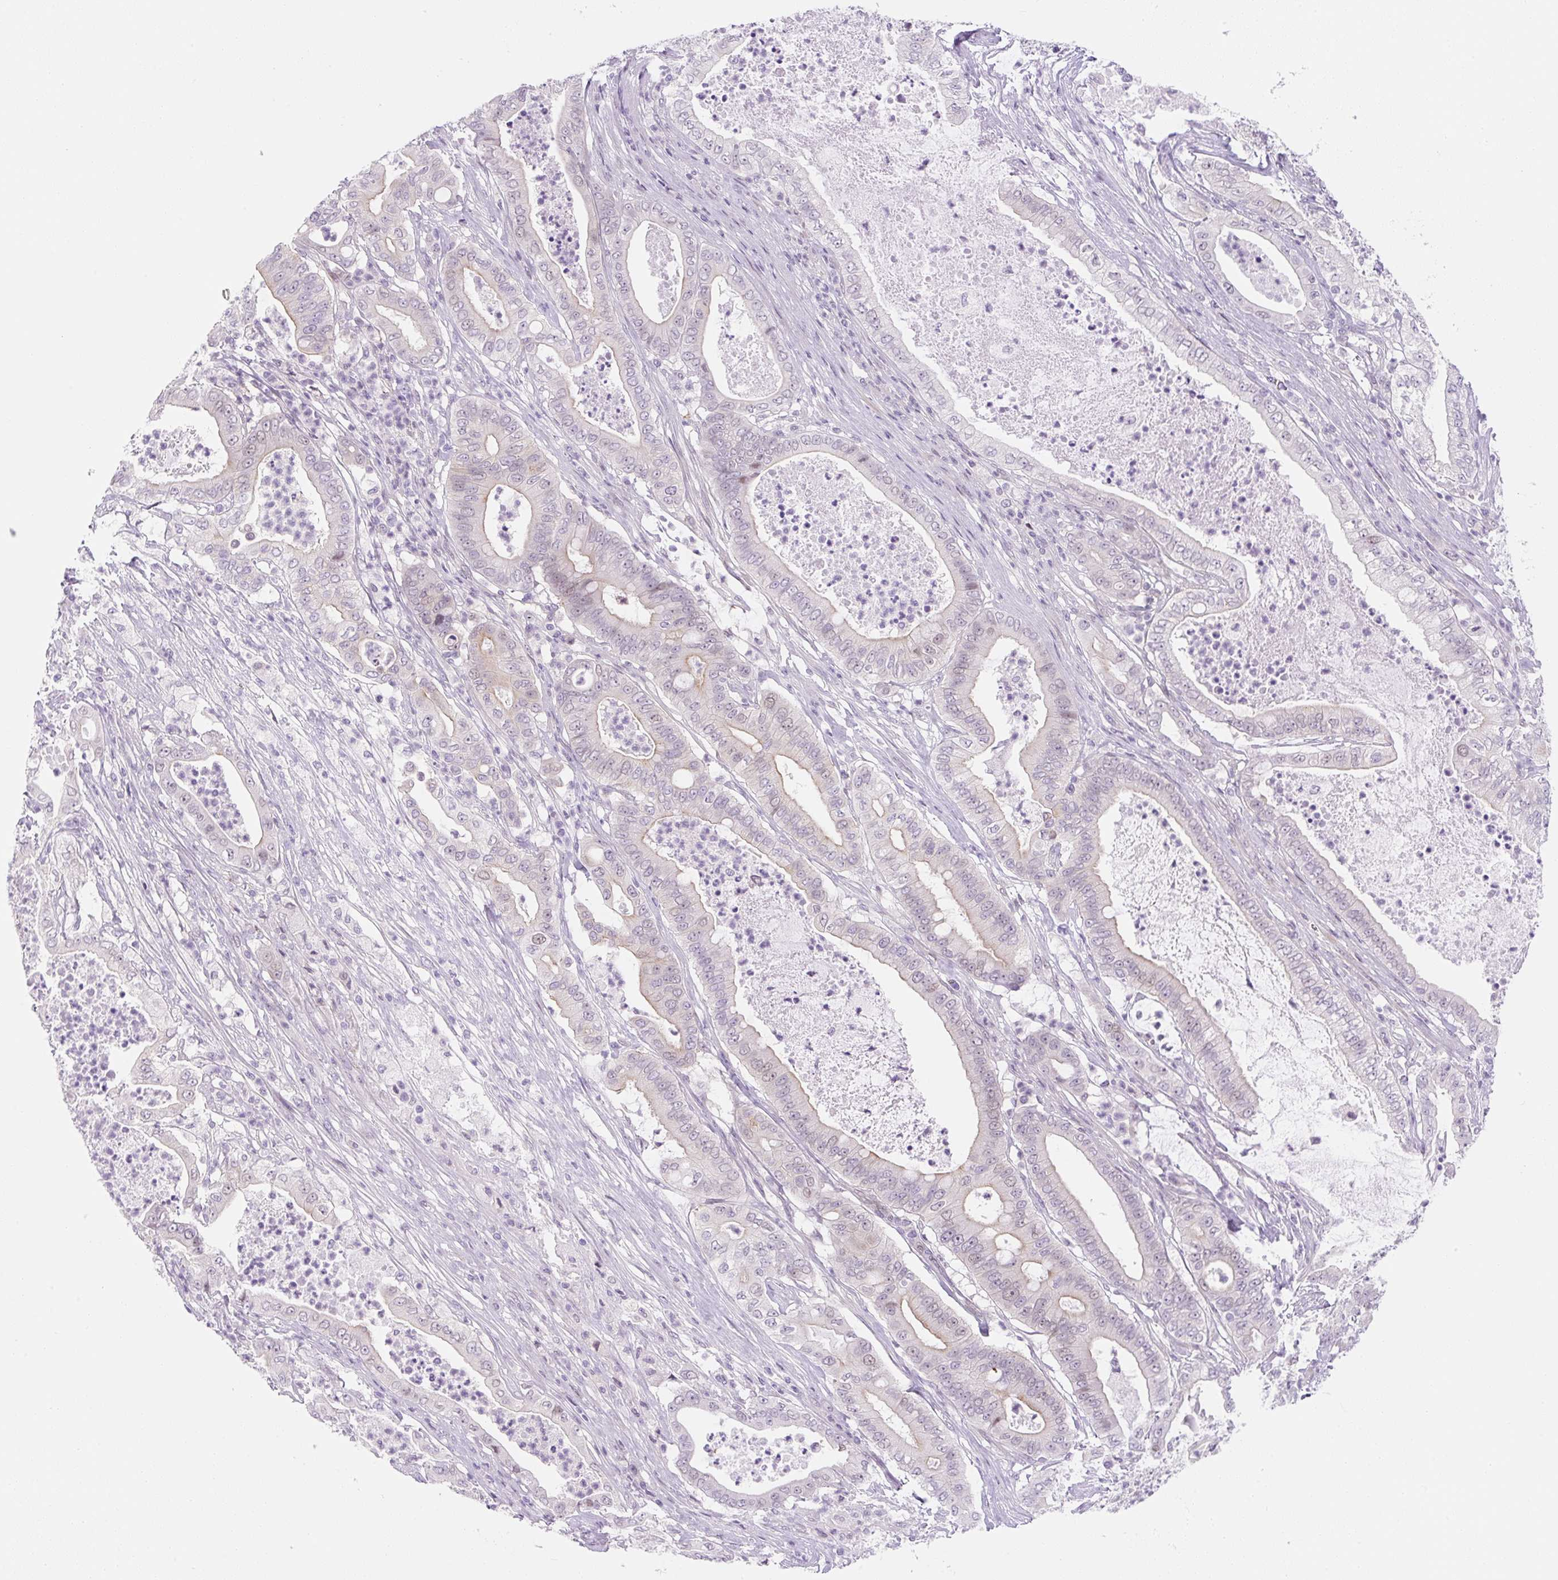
{"staining": {"intensity": "weak", "quantity": "<25%", "location": "nuclear"}, "tissue": "pancreatic cancer", "cell_type": "Tumor cells", "image_type": "cancer", "snomed": [{"axis": "morphology", "description": "Adenocarcinoma, NOS"}, {"axis": "topography", "description": "Pancreas"}], "caption": "High power microscopy histopathology image of an immunohistochemistry (IHC) histopathology image of pancreatic adenocarcinoma, revealing no significant staining in tumor cells.", "gene": "SYNE3", "patient": {"sex": "male", "age": 71}}